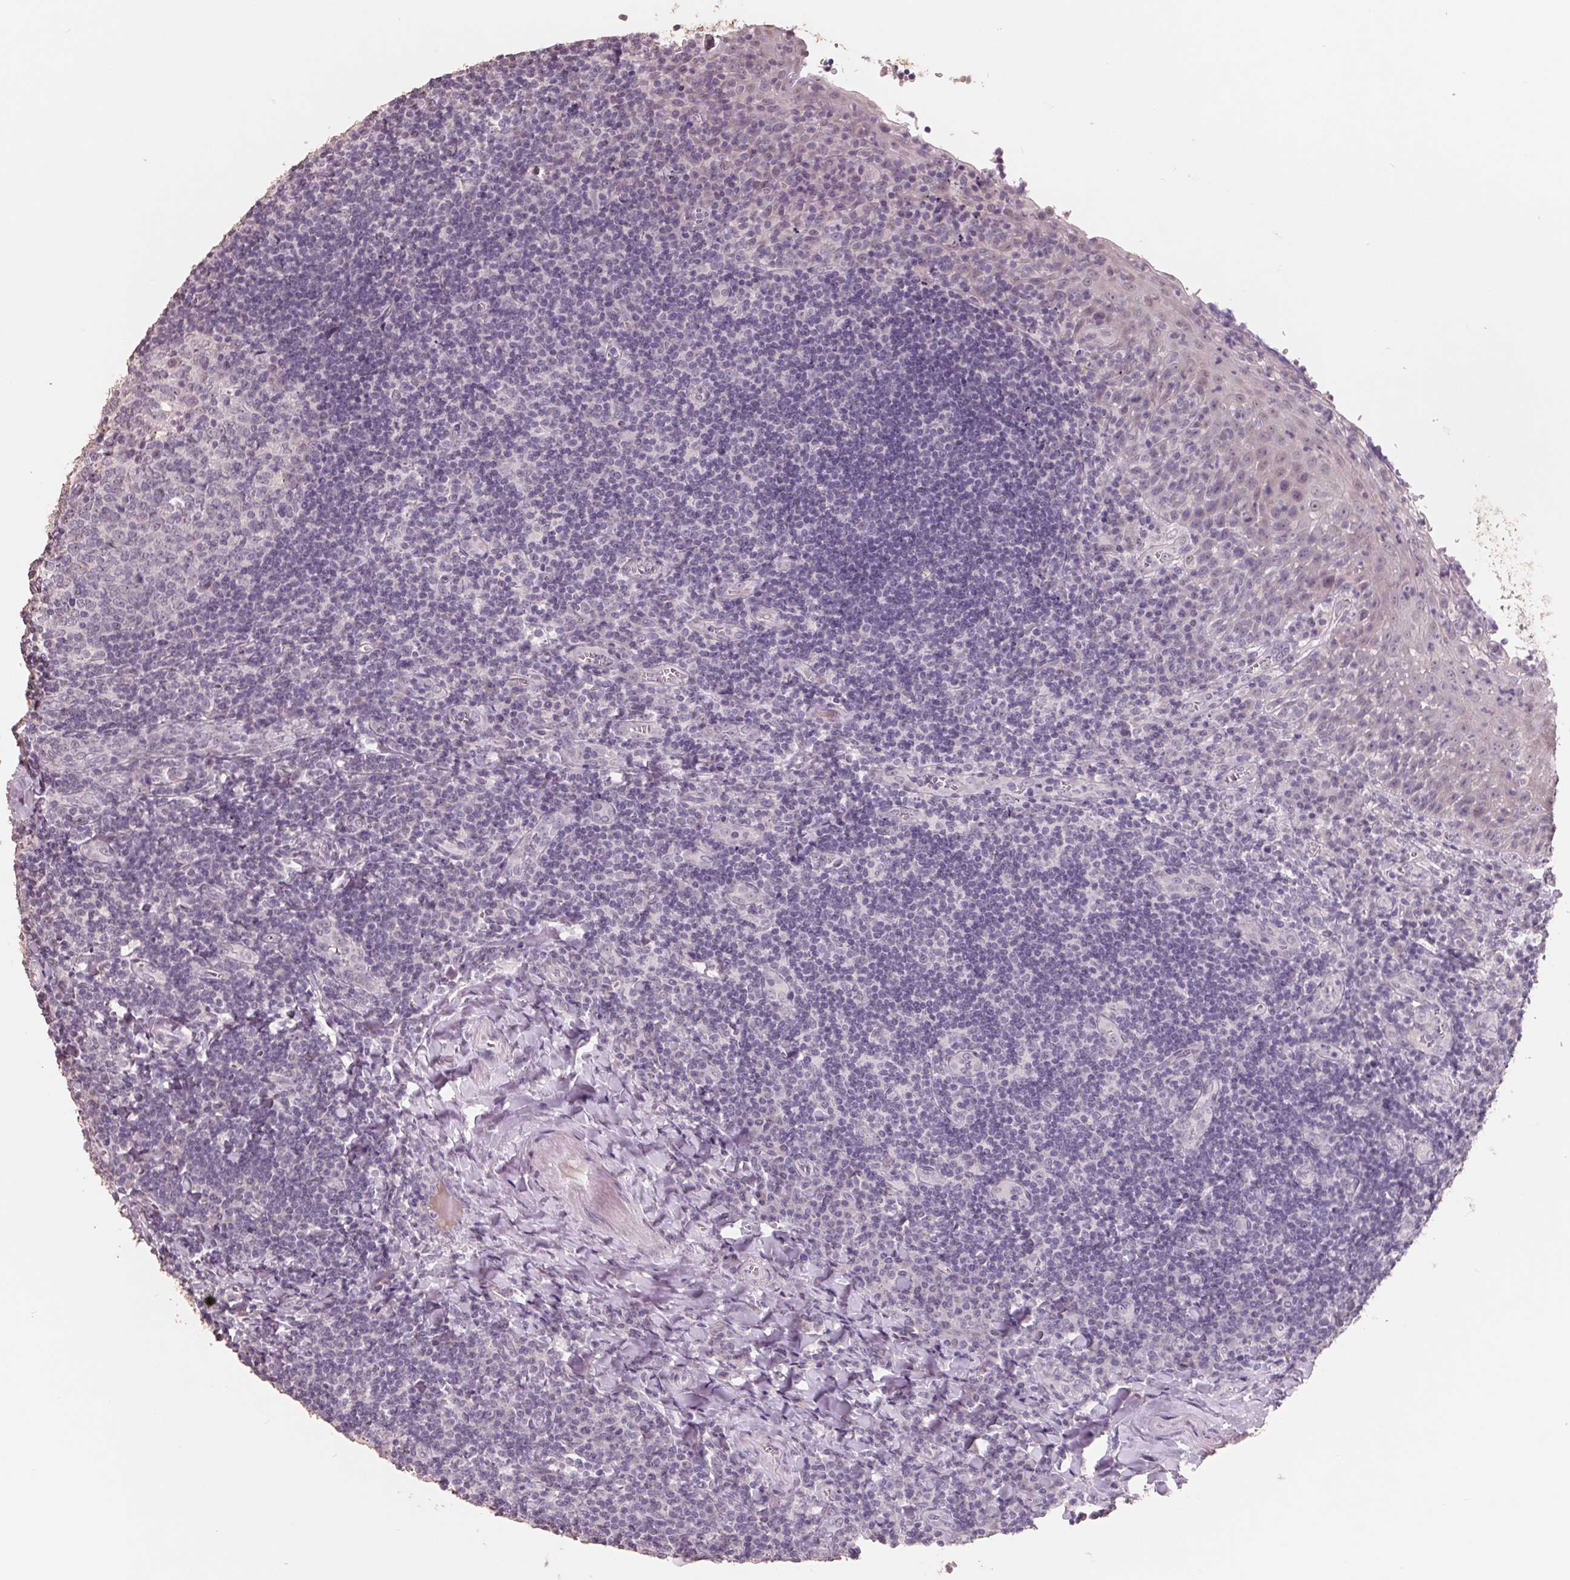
{"staining": {"intensity": "negative", "quantity": "none", "location": "none"}, "tissue": "tonsil", "cell_type": "Germinal center cells", "image_type": "normal", "snomed": [{"axis": "morphology", "description": "Normal tissue, NOS"}, {"axis": "morphology", "description": "Inflammation, NOS"}, {"axis": "topography", "description": "Tonsil"}], "caption": "This micrograph is of unremarkable tonsil stained with IHC to label a protein in brown with the nuclei are counter-stained blue. There is no staining in germinal center cells.", "gene": "FTCD", "patient": {"sex": "female", "age": 31}}